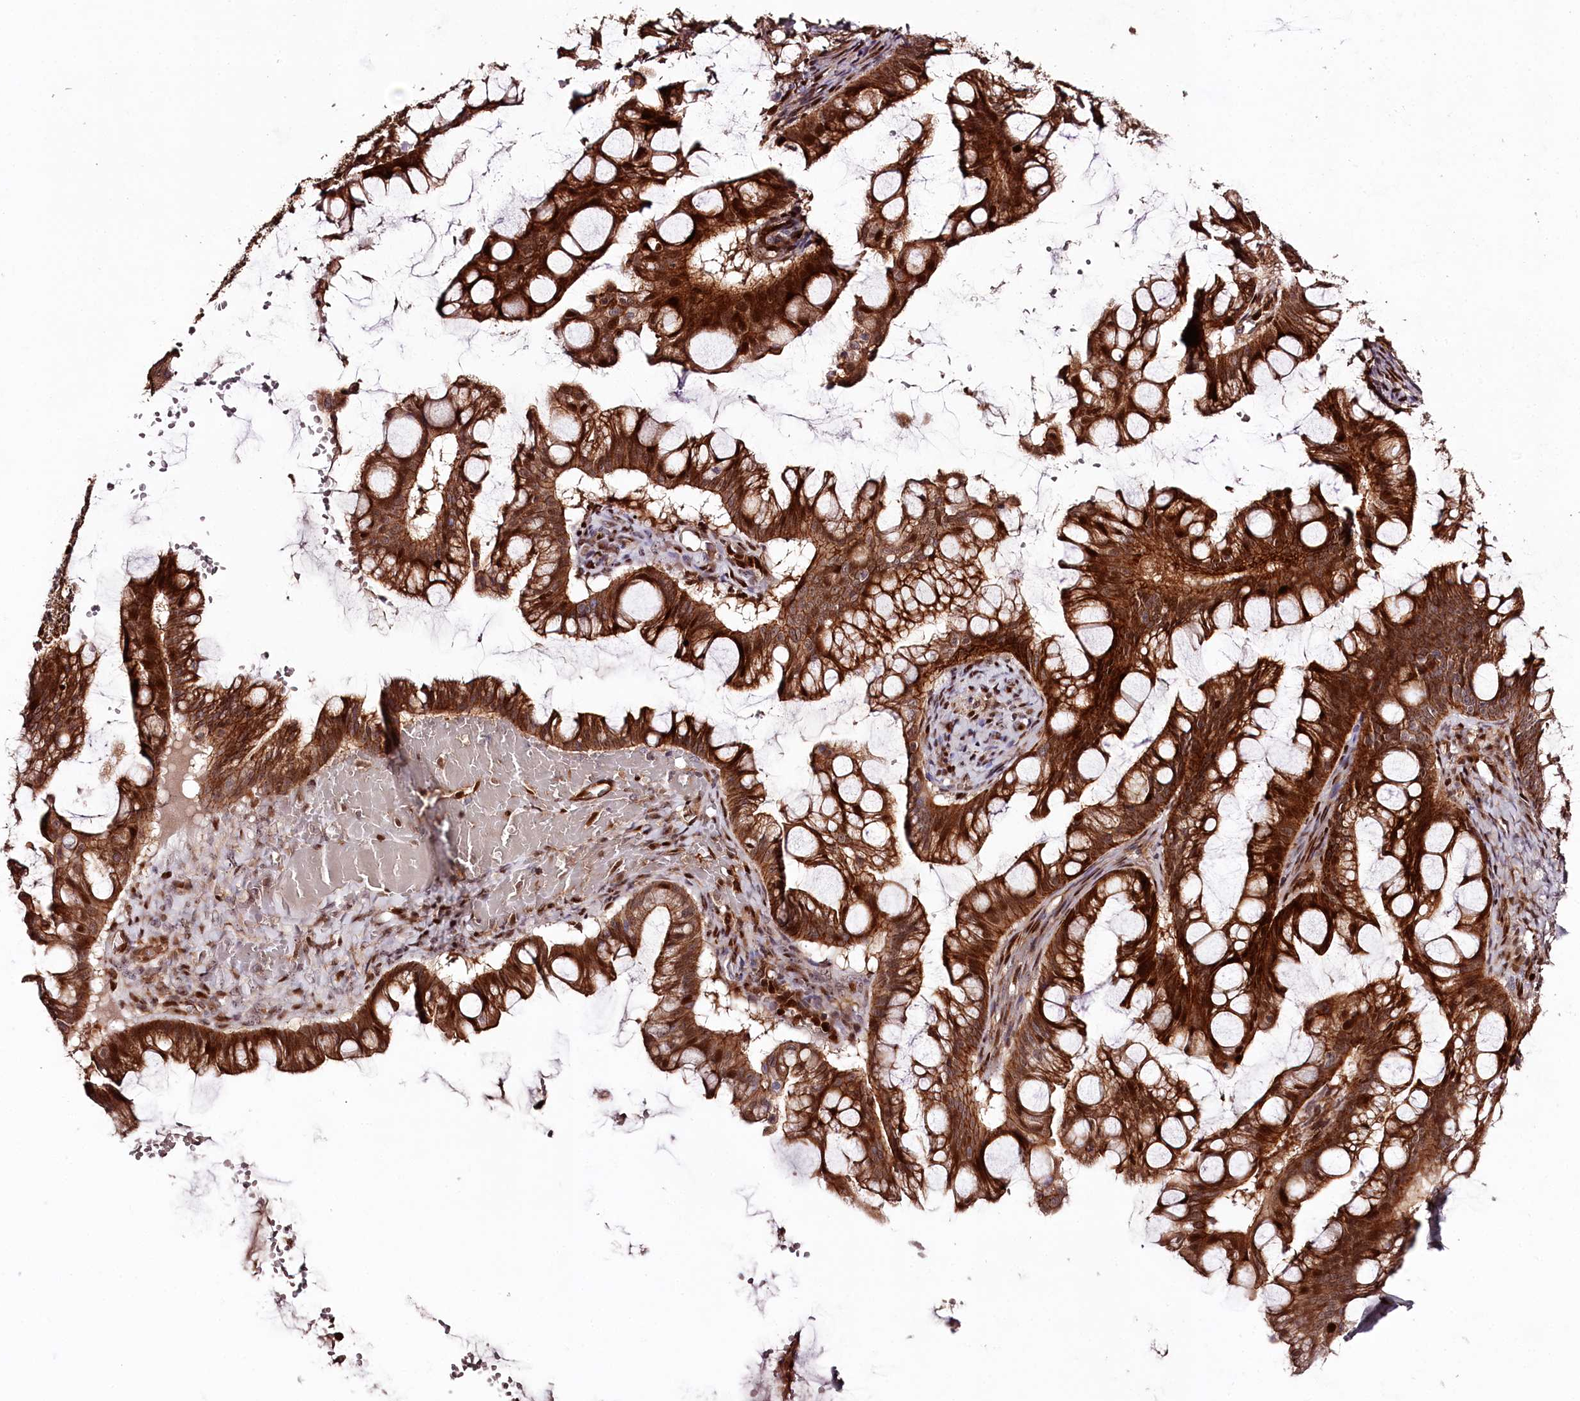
{"staining": {"intensity": "strong", "quantity": ">75%", "location": "cytoplasmic/membranous"}, "tissue": "ovarian cancer", "cell_type": "Tumor cells", "image_type": "cancer", "snomed": [{"axis": "morphology", "description": "Cystadenocarcinoma, mucinous, NOS"}, {"axis": "topography", "description": "Ovary"}], "caption": "Ovarian mucinous cystadenocarcinoma tissue reveals strong cytoplasmic/membranous staining in approximately >75% of tumor cells, visualized by immunohistochemistry.", "gene": "KIF14", "patient": {"sex": "female", "age": 73}}